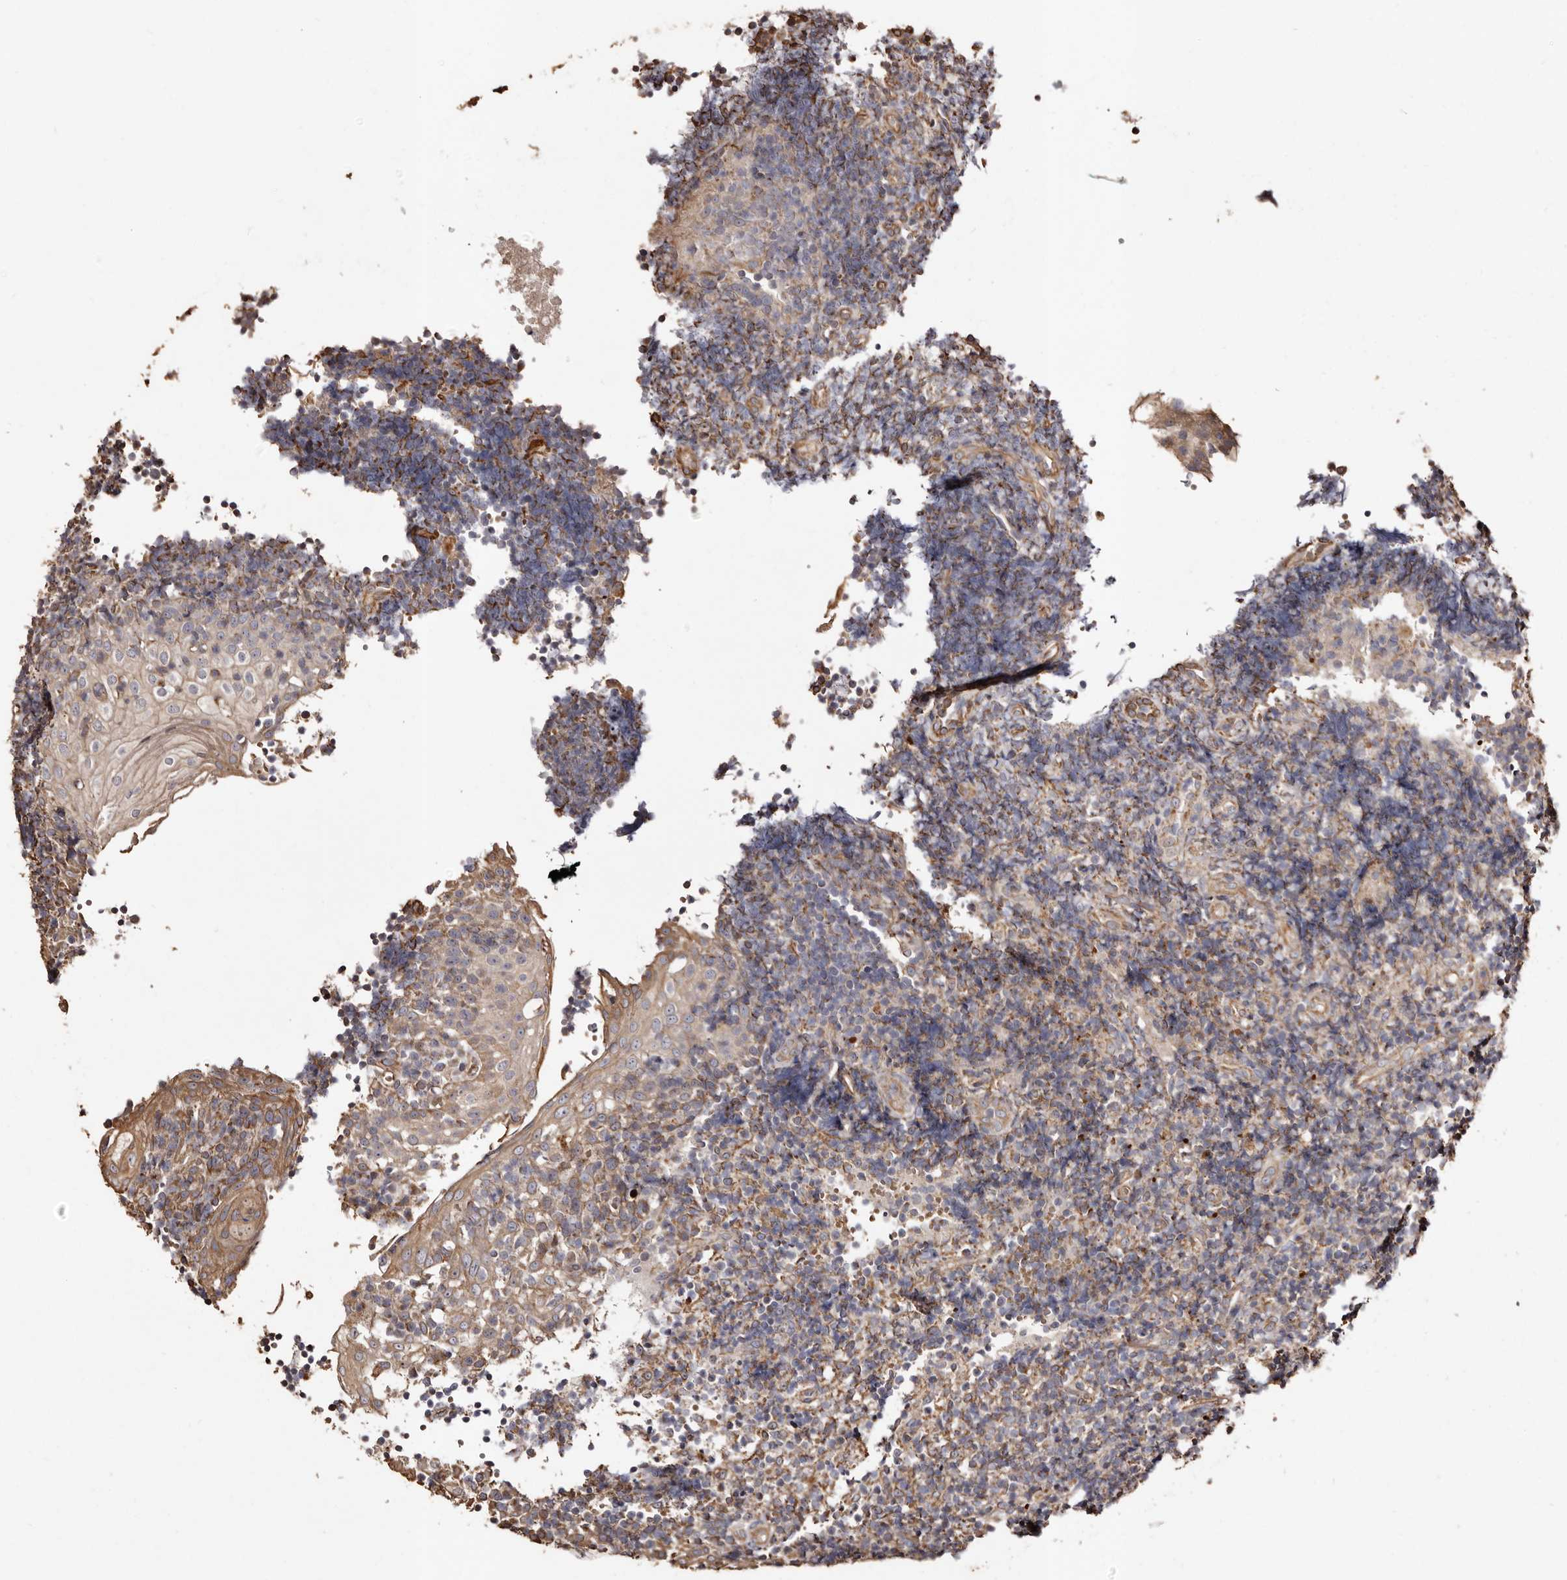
{"staining": {"intensity": "moderate", "quantity": "<25%", "location": "cytoplasmic/membranous"}, "tissue": "tonsil", "cell_type": "Germinal center cells", "image_type": "normal", "snomed": [{"axis": "morphology", "description": "Normal tissue, NOS"}, {"axis": "topography", "description": "Tonsil"}], "caption": "Immunohistochemistry (DAB (3,3'-diaminobenzidine)) staining of unremarkable human tonsil demonstrates moderate cytoplasmic/membranous protein staining in about <25% of germinal center cells. The staining is performed using DAB (3,3'-diaminobenzidine) brown chromogen to label protein expression. The nuclei are counter-stained blue using hematoxylin.", "gene": "MACC1", "patient": {"sex": "female", "age": 40}}